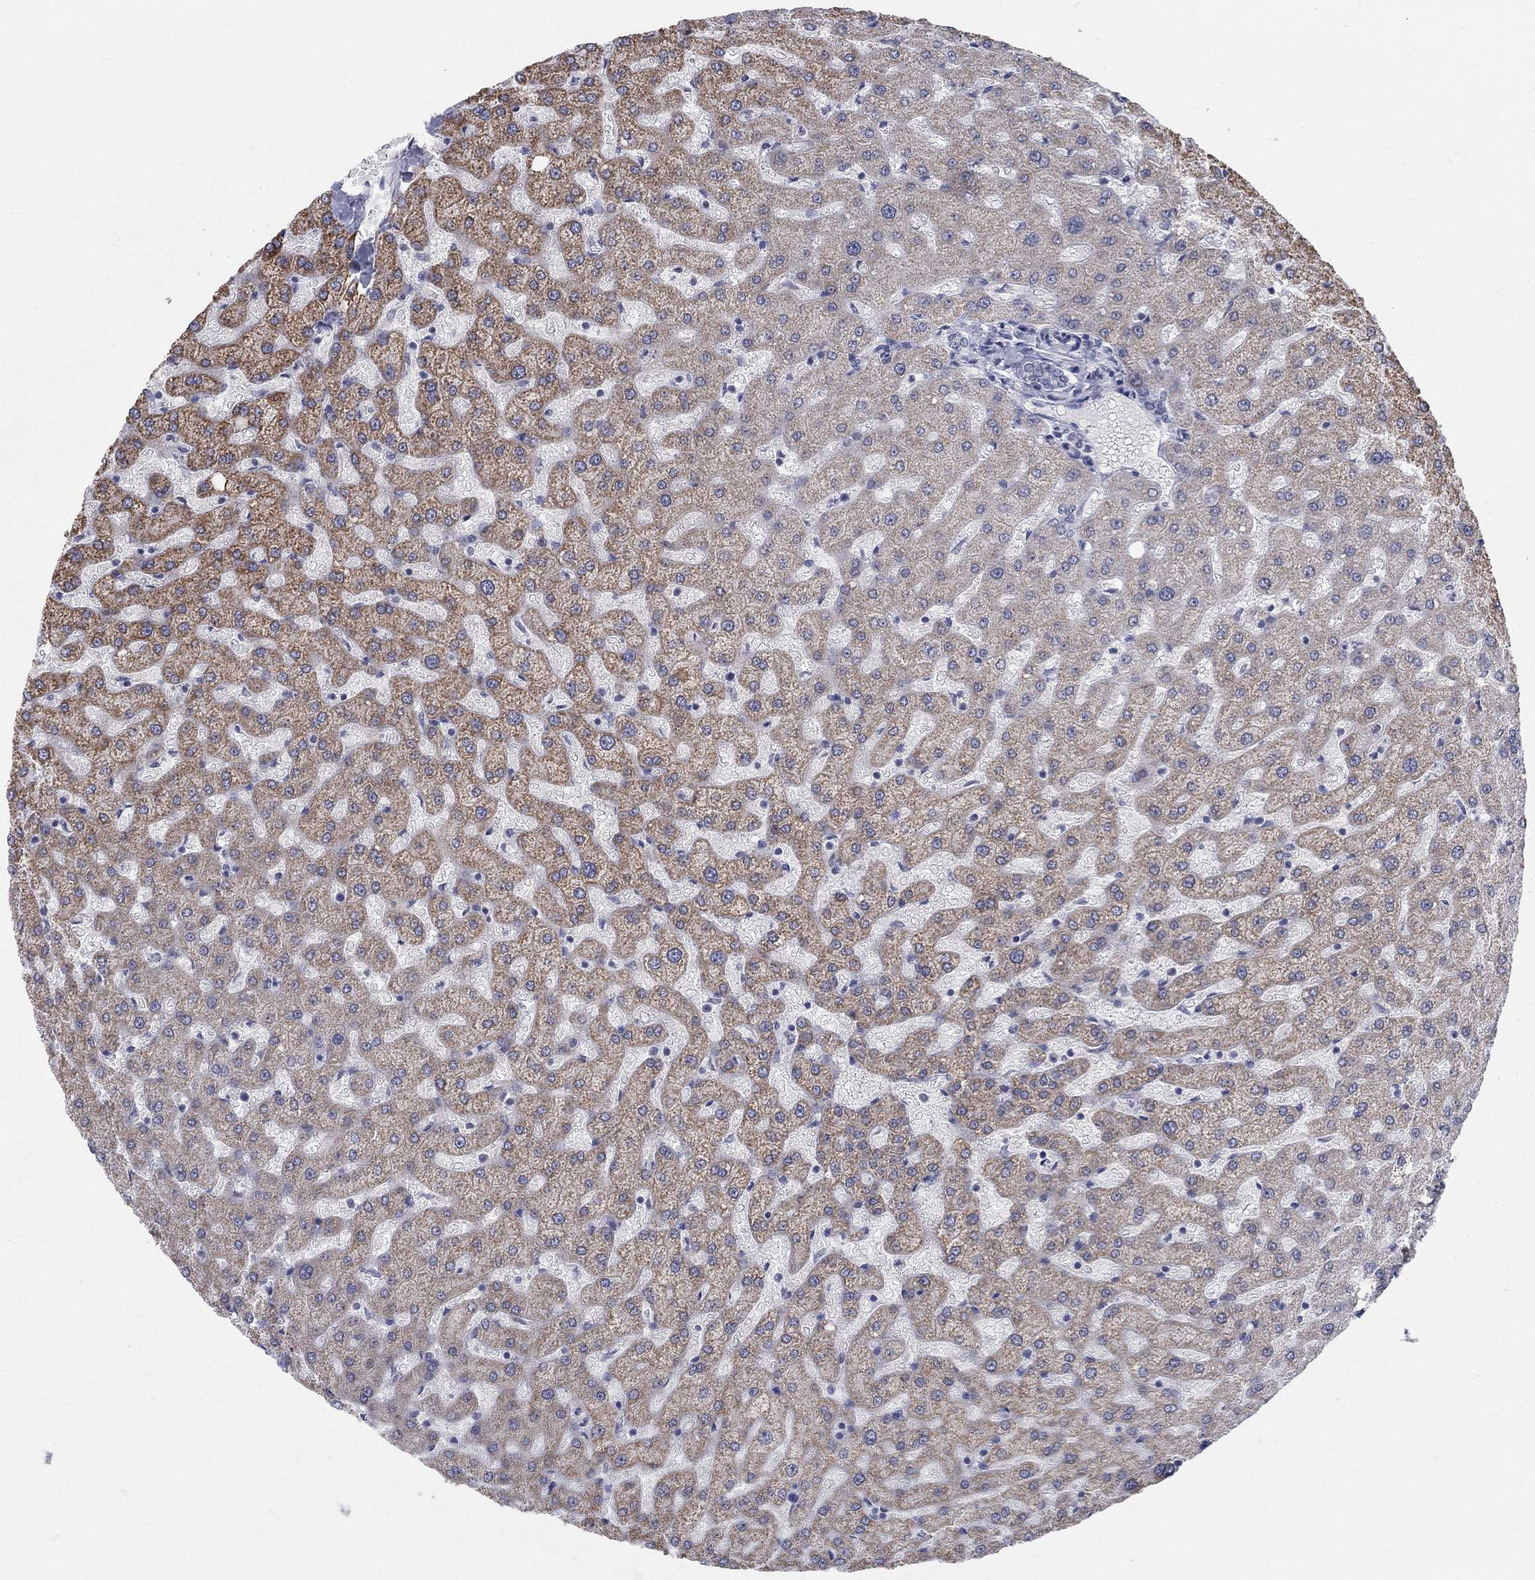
{"staining": {"intensity": "negative", "quantity": "none", "location": "none"}, "tissue": "liver", "cell_type": "Cholangiocytes", "image_type": "normal", "snomed": [{"axis": "morphology", "description": "Normal tissue, NOS"}, {"axis": "topography", "description": "Liver"}], "caption": "This is an immunohistochemistry (IHC) histopathology image of benign liver. There is no staining in cholangiocytes.", "gene": "GCFC2", "patient": {"sex": "female", "age": 50}}